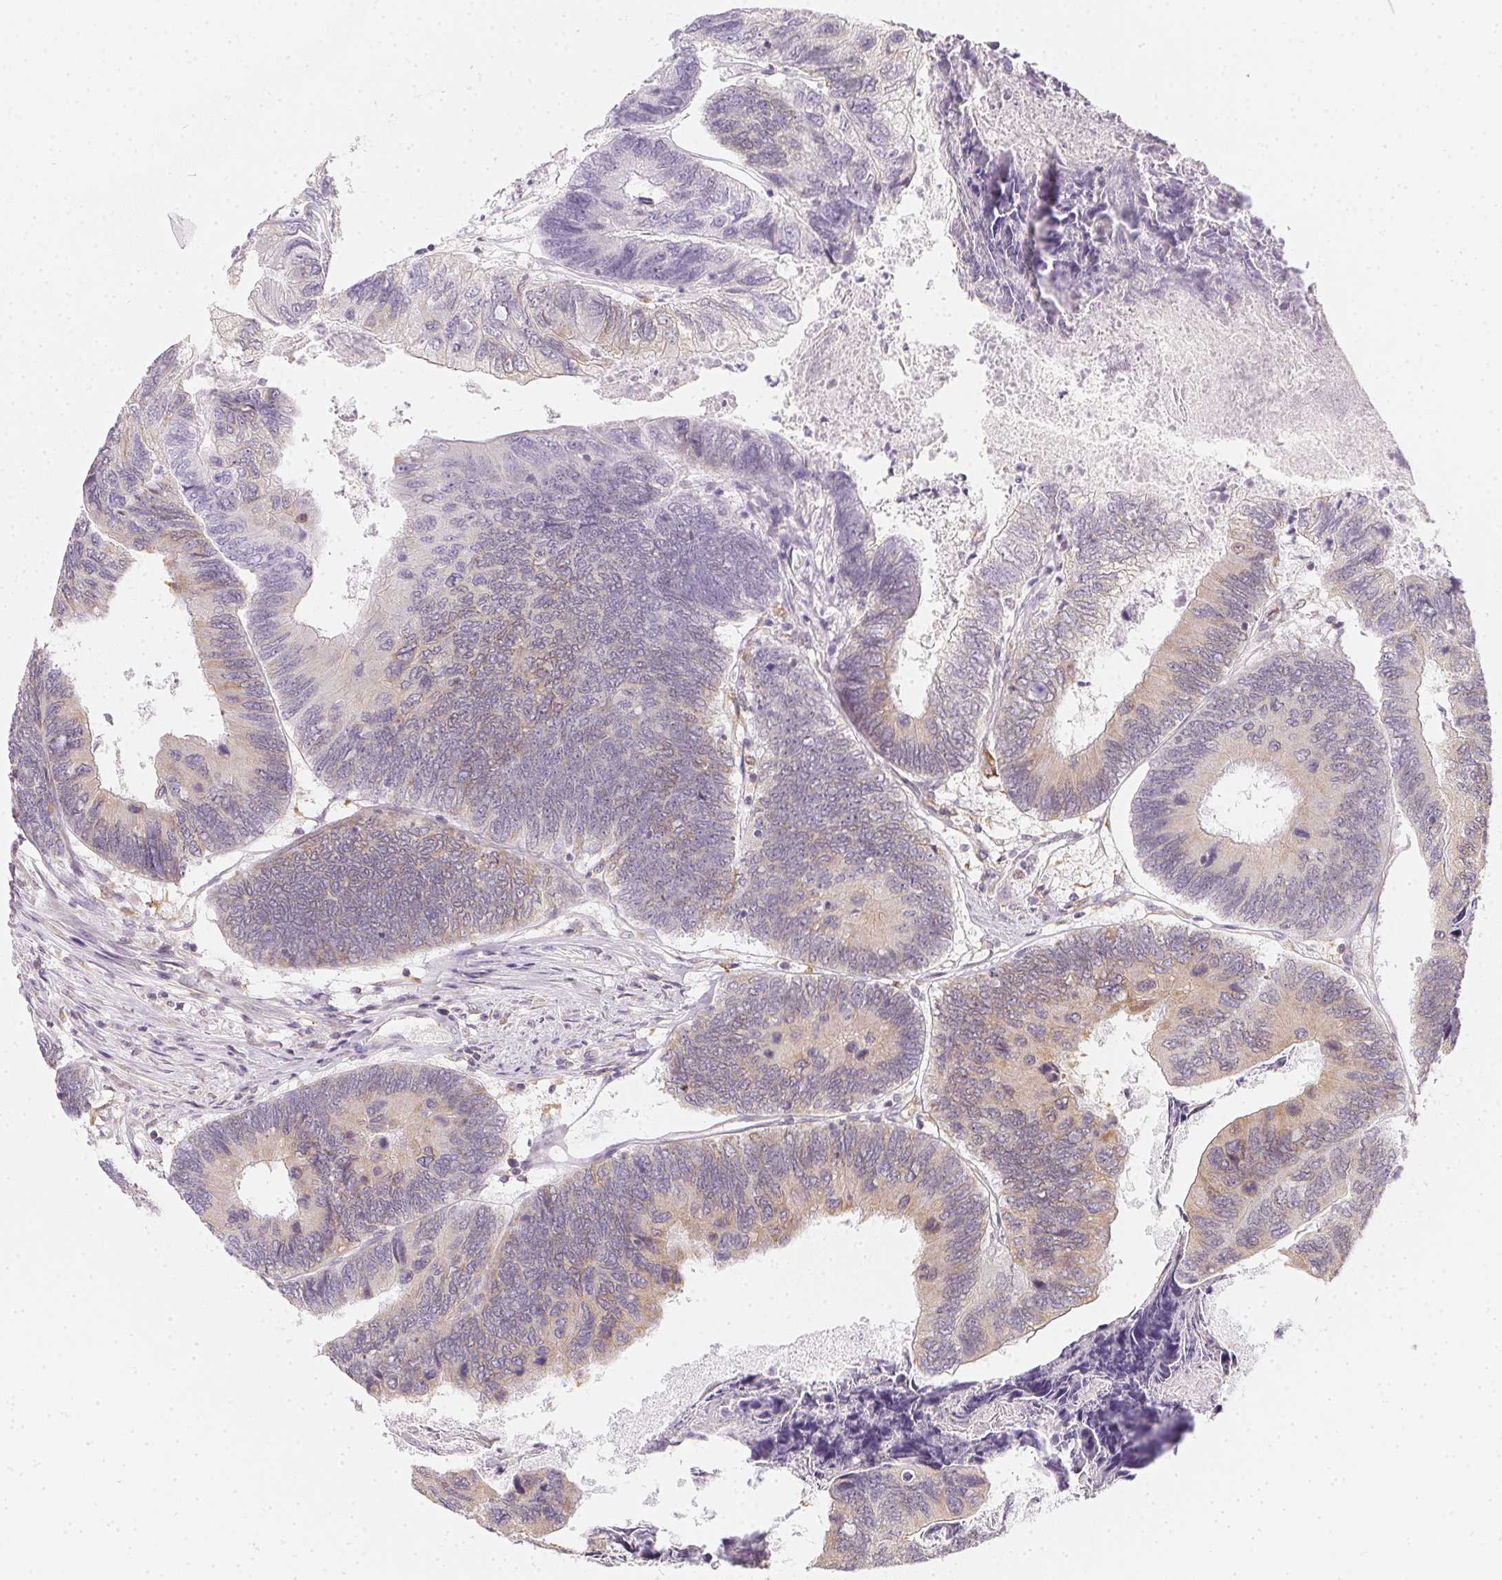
{"staining": {"intensity": "weak", "quantity": "<25%", "location": "cytoplasmic/membranous"}, "tissue": "colorectal cancer", "cell_type": "Tumor cells", "image_type": "cancer", "snomed": [{"axis": "morphology", "description": "Adenocarcinoma, NOS"}, {"axis": "topography", "description": "Colon"}], "caption": "Immunohistochemical staining of human adenocarcinoma (colorectal) demonstrates no significant positivity in tumor cells.", "gene": "SOAT1", "patient": {"sex": "female", "age": 67}}